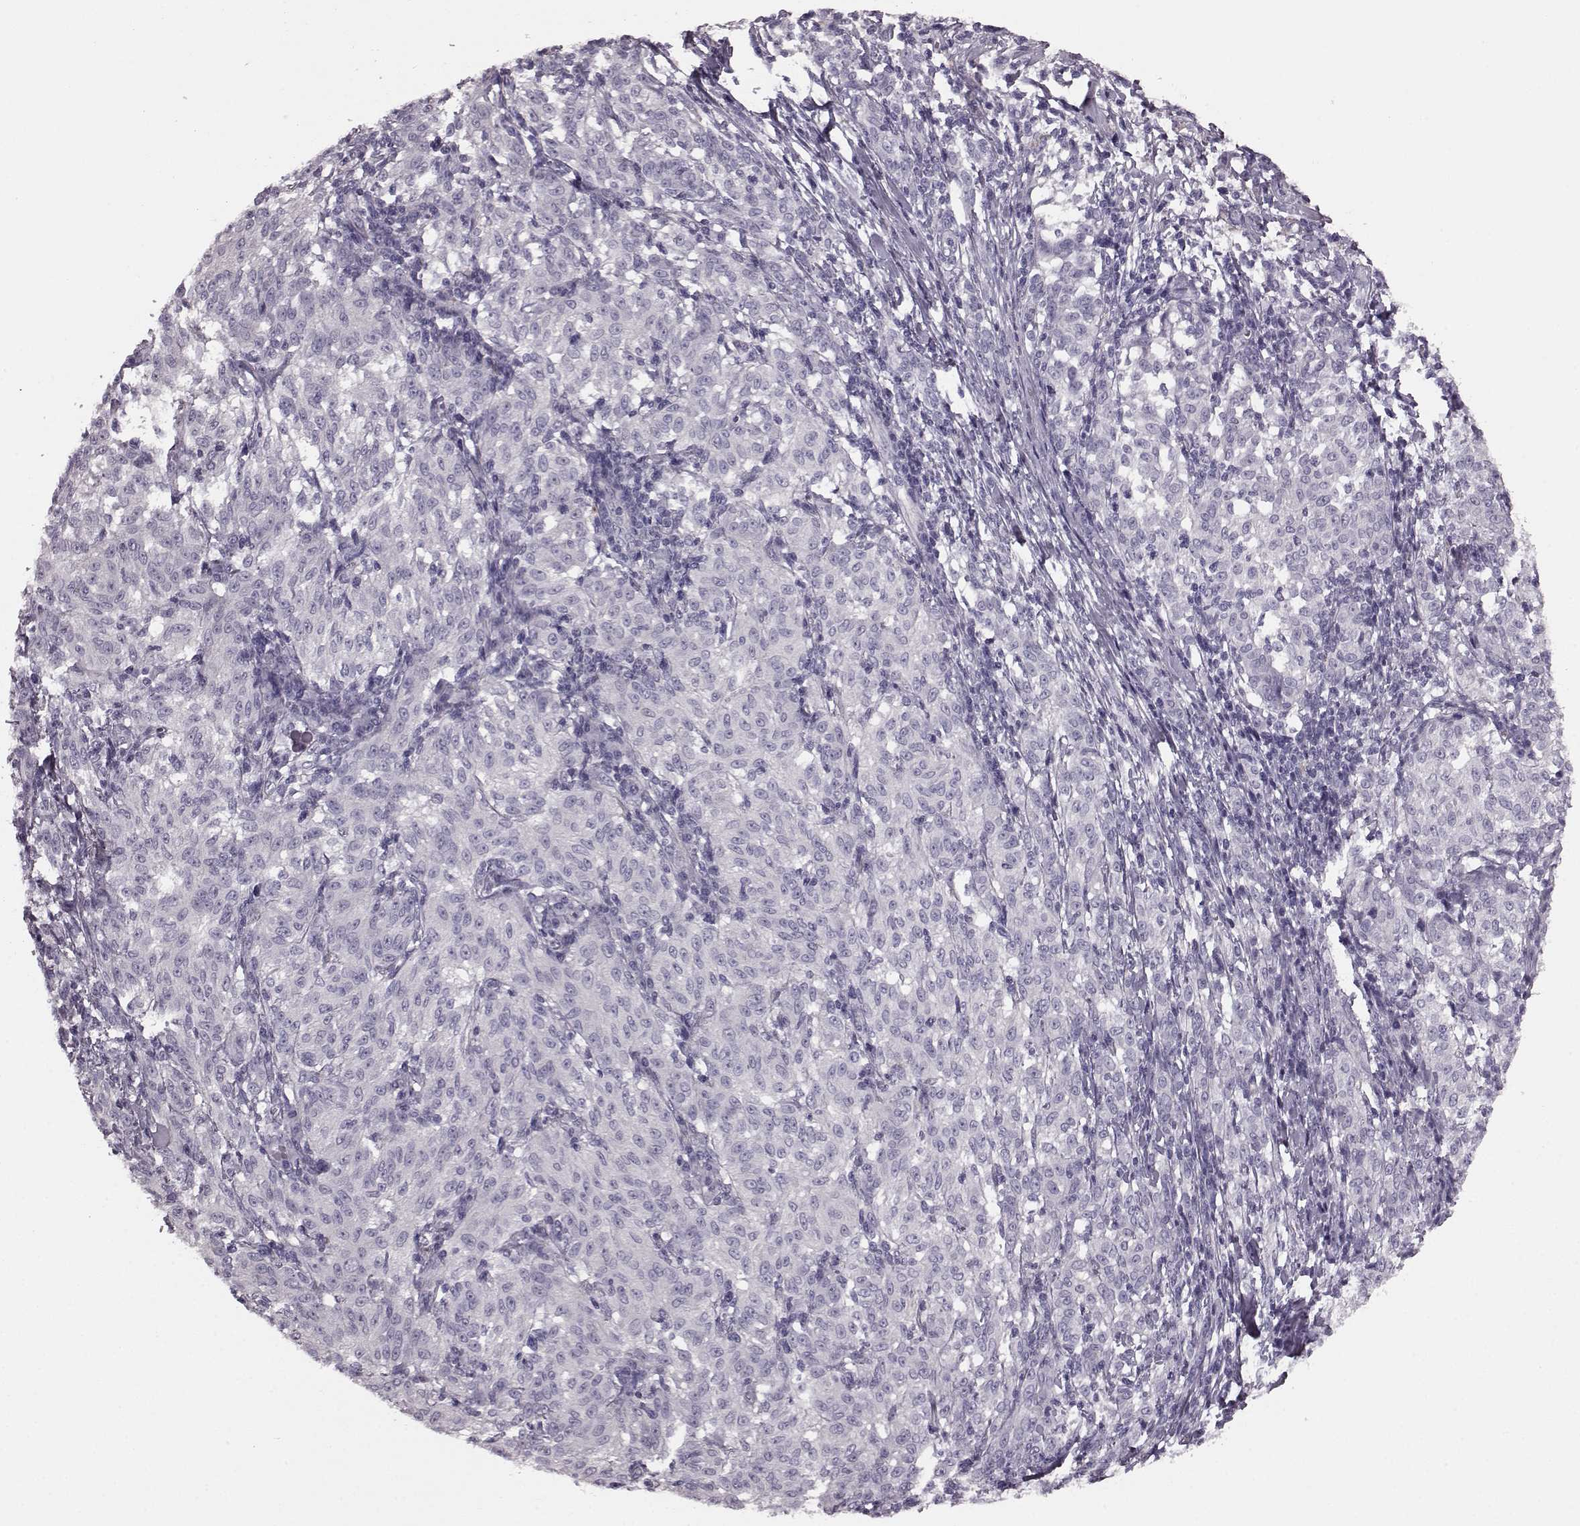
{"staining": {"intensity": "negative", "quantity": "none", "location": "none"}, "tissue": "melanoma", "cell_type": "Tumor cells", "image_type": "cancer", "snomed": [{"axis": "morphology", "description": "Malignant melanoma, NOS"}, {"axis": "topography", "description": "Skin"}], "caption": "Immunohistochemistry (IHC) of human malignant melanoma demonstrates no positivity in tumor cells.", "gene": "SNTG1", "patient": {"sex": "female", "age": 72}}